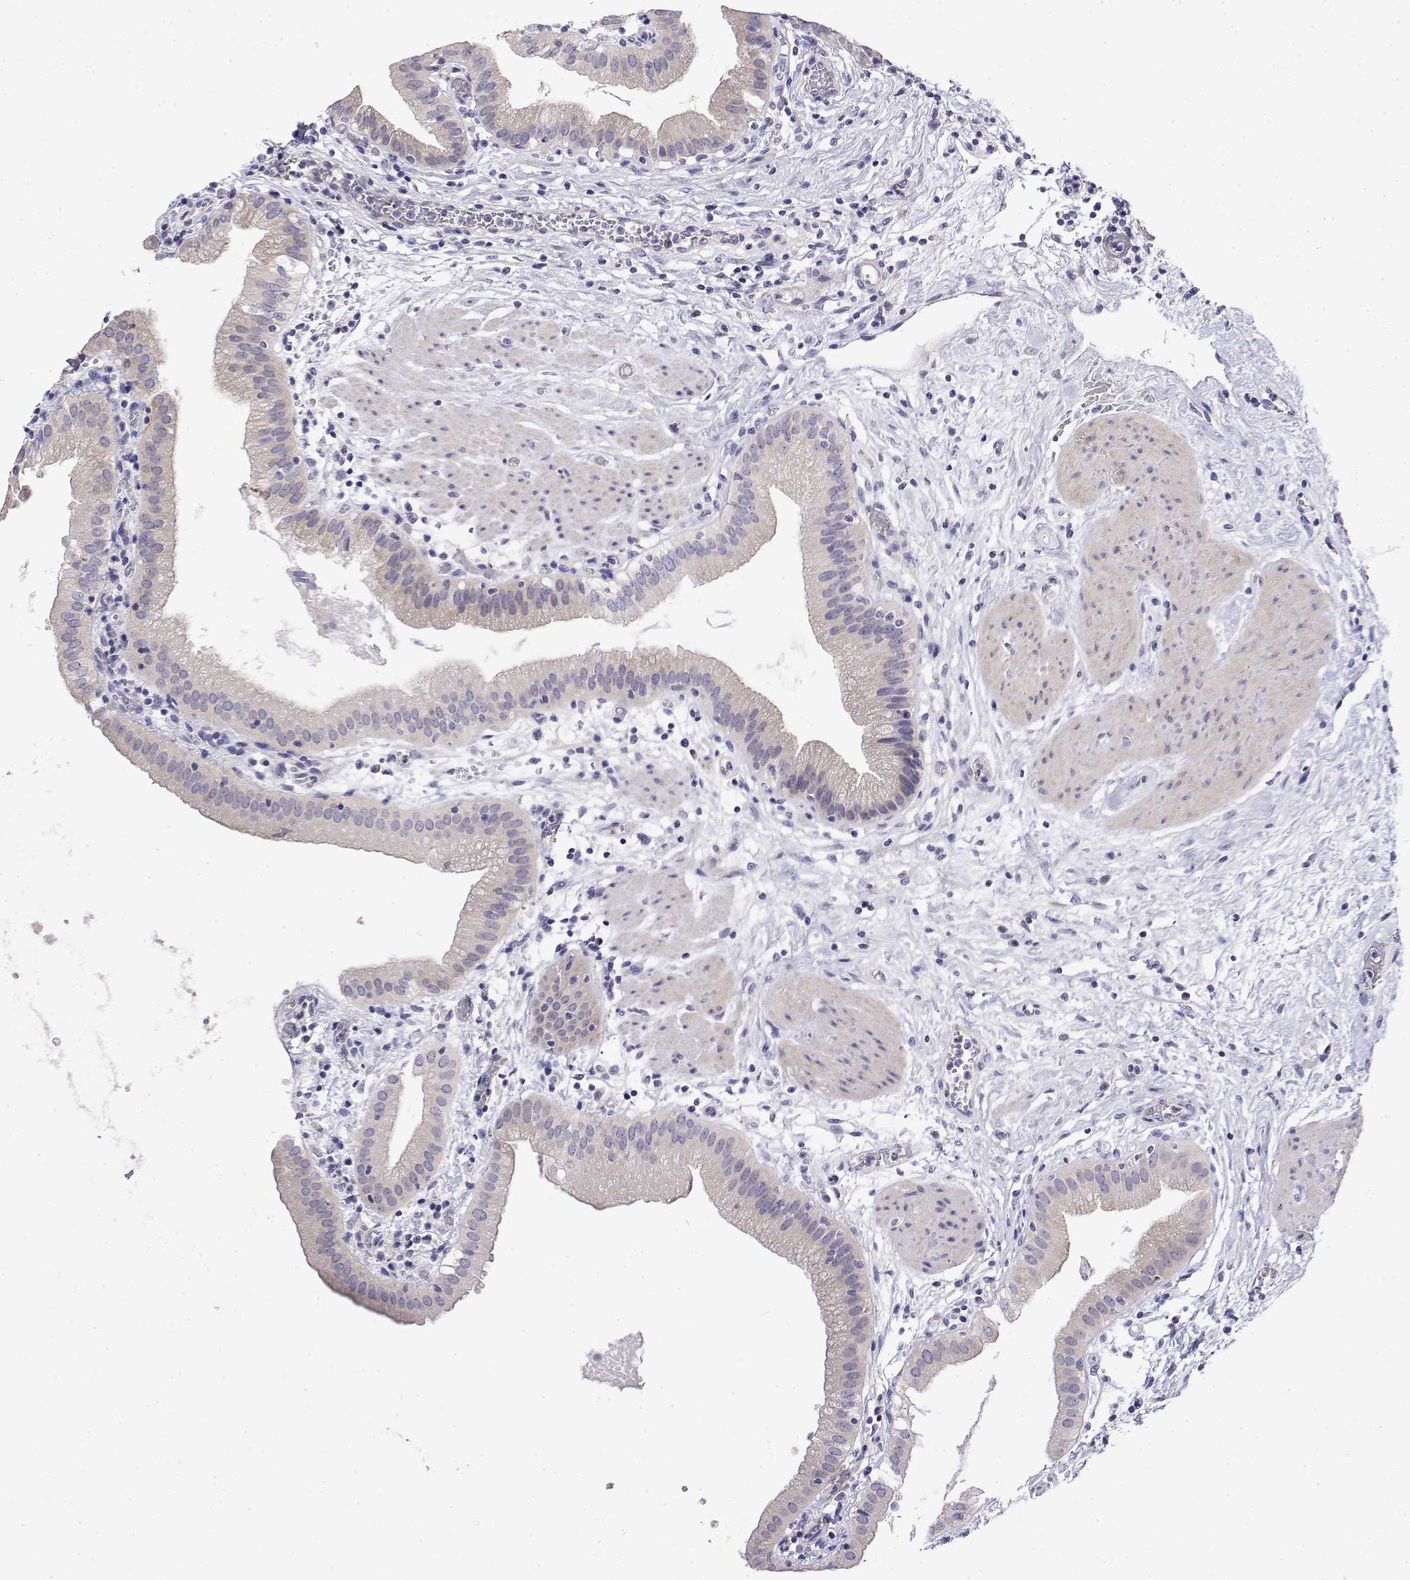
{"staining": {"intensity": "negative", "quantity": "none", "location": "none"}, "tissue": "gallbladder", "cell_type": "Glandular cells", "image_type": "normal", "snomed": [{"axis": "morphology", "description": "Normal tissue, NOS"}, {"axis": "topography", "description": "Gallbladder"}], "caption": "Glandular cells show no significant protein staining in benign gallbladder.", "gene": "LY6D", "patient": {"sex": "female", "age": 65}}